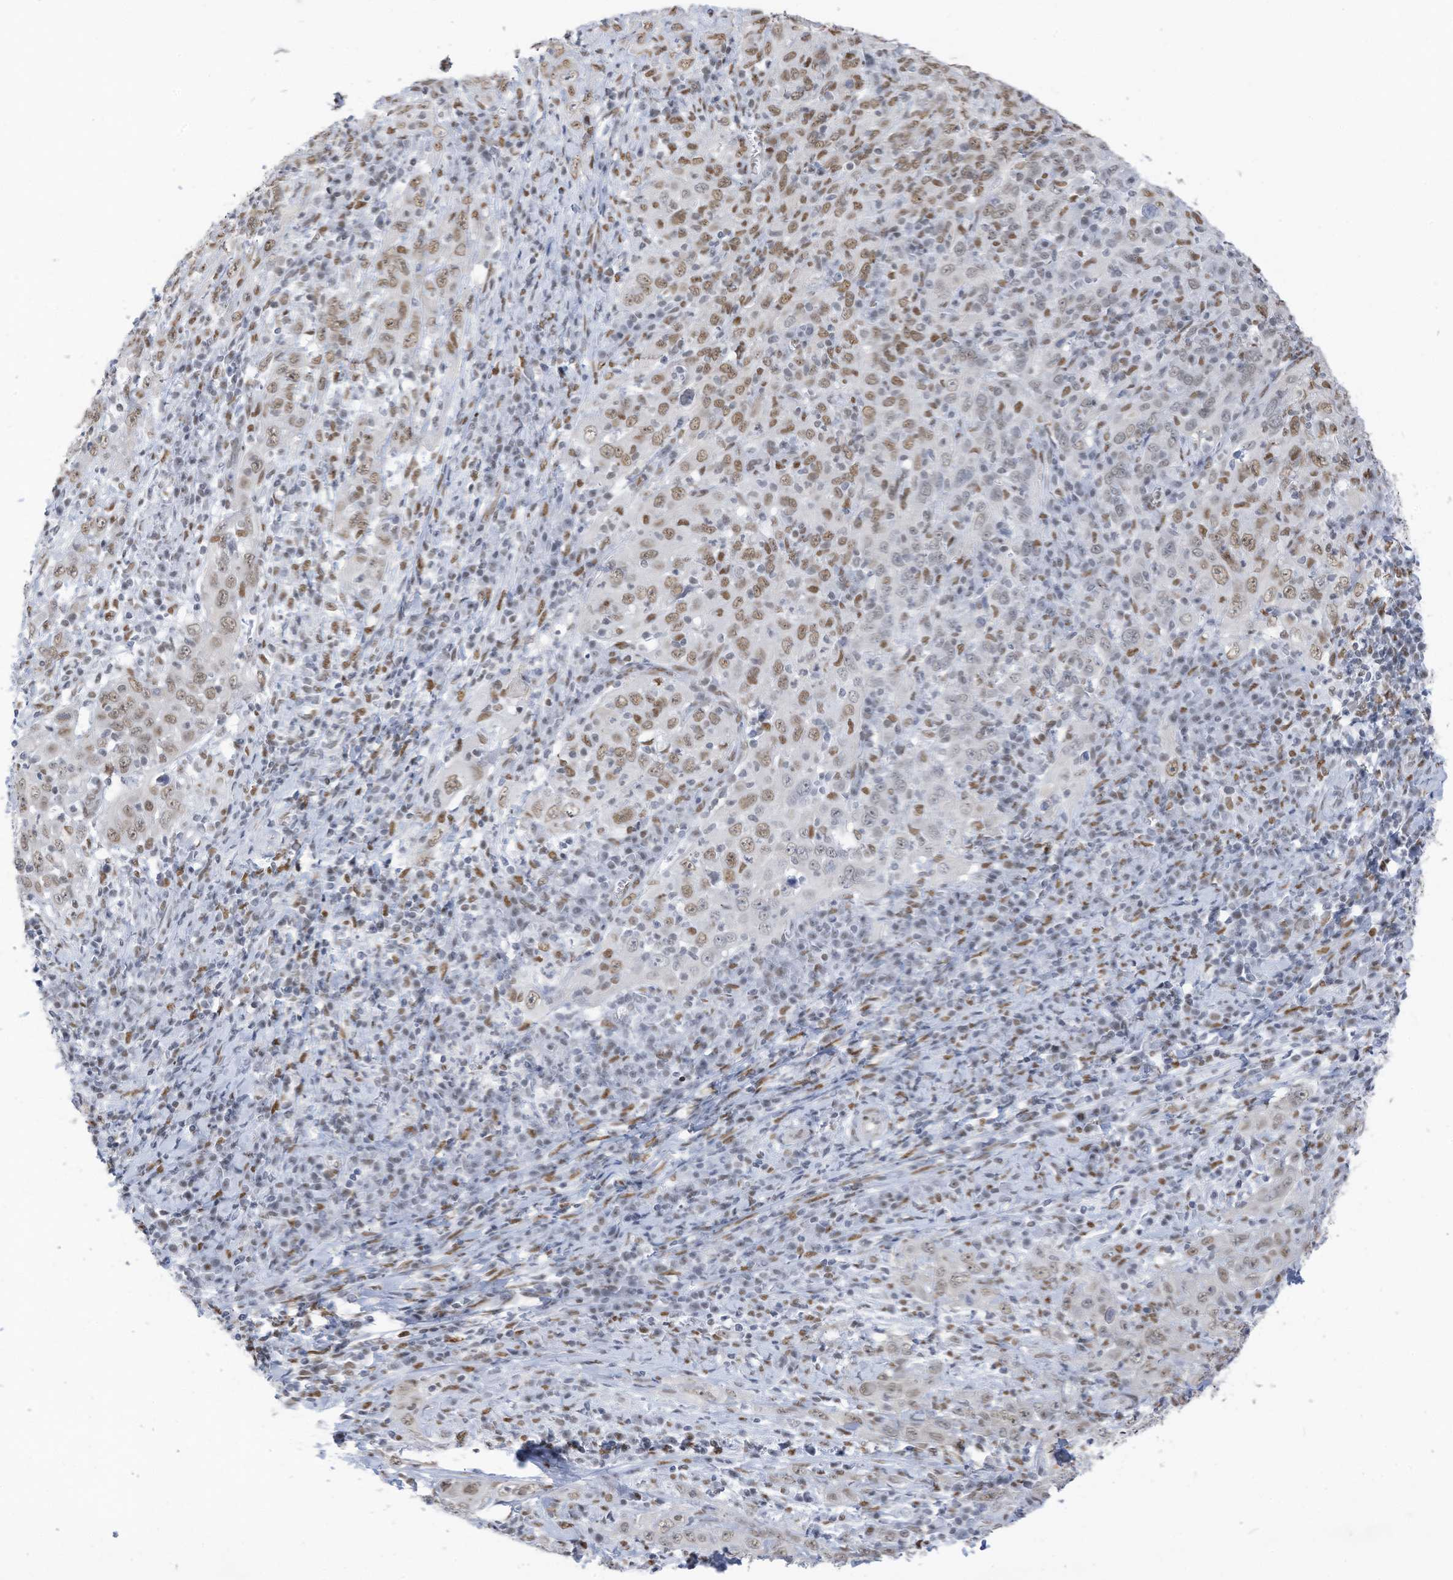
{"staining": {"intensity": "weak", "quantity": ">75%", "location": "nuclear"}, "tissue": "cervical cancer", "cell_type": "Tumor cells", "image_type": "cancer", "snomed": [{"axis": "morphology", "description": "Squamous cell carcinoma, NOS"}, {"axis": "topography", "description": "Cervix"}], "caption": "A high-resolution photomicrograph shows IHC staining of cervical squamous cell carcinoma, which displays weak nuclear staining in approximately >75% of tumor cells.", "gene": "KHSRP", "patient": {"sex": "female", "age": 46}}